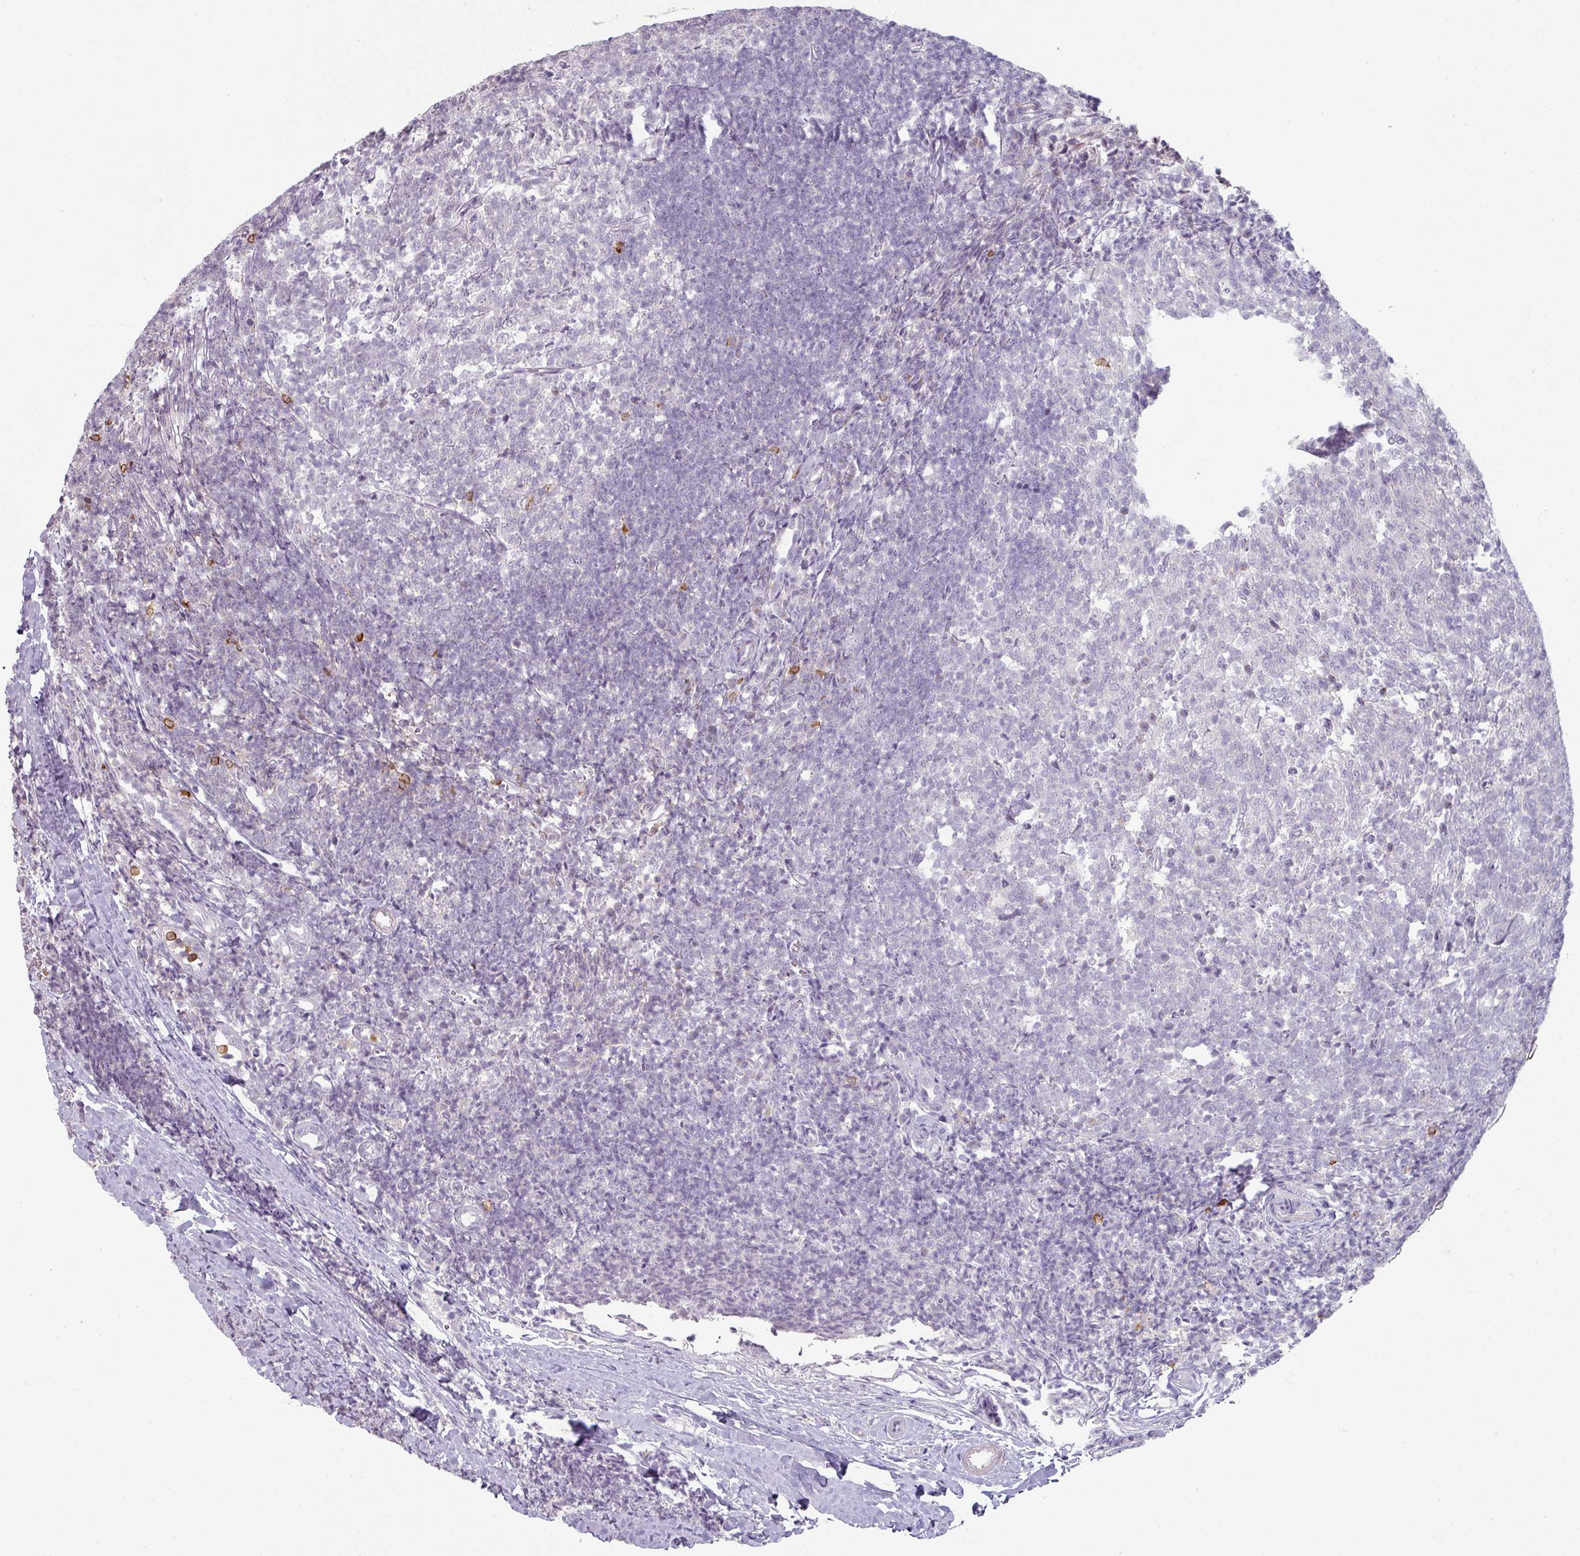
{"staining": {"intensity": "negative", "quantity": "none", "location": "none"}, "tissue": "tonsil", "cell_type": "Germinal center cells", "image_type": "normal", "snomed": [{"axis": "morphology", "description": "Normal tissue, NOS"}, {"axis": "topography", "description": "Tonsil"}], "caption": "Immunohistochemical staining of benign human tonsil shows no significant positivity in germinal center cells.", "gene": "MAGEC3", "patient": {"sex": "female", "age": 10}}